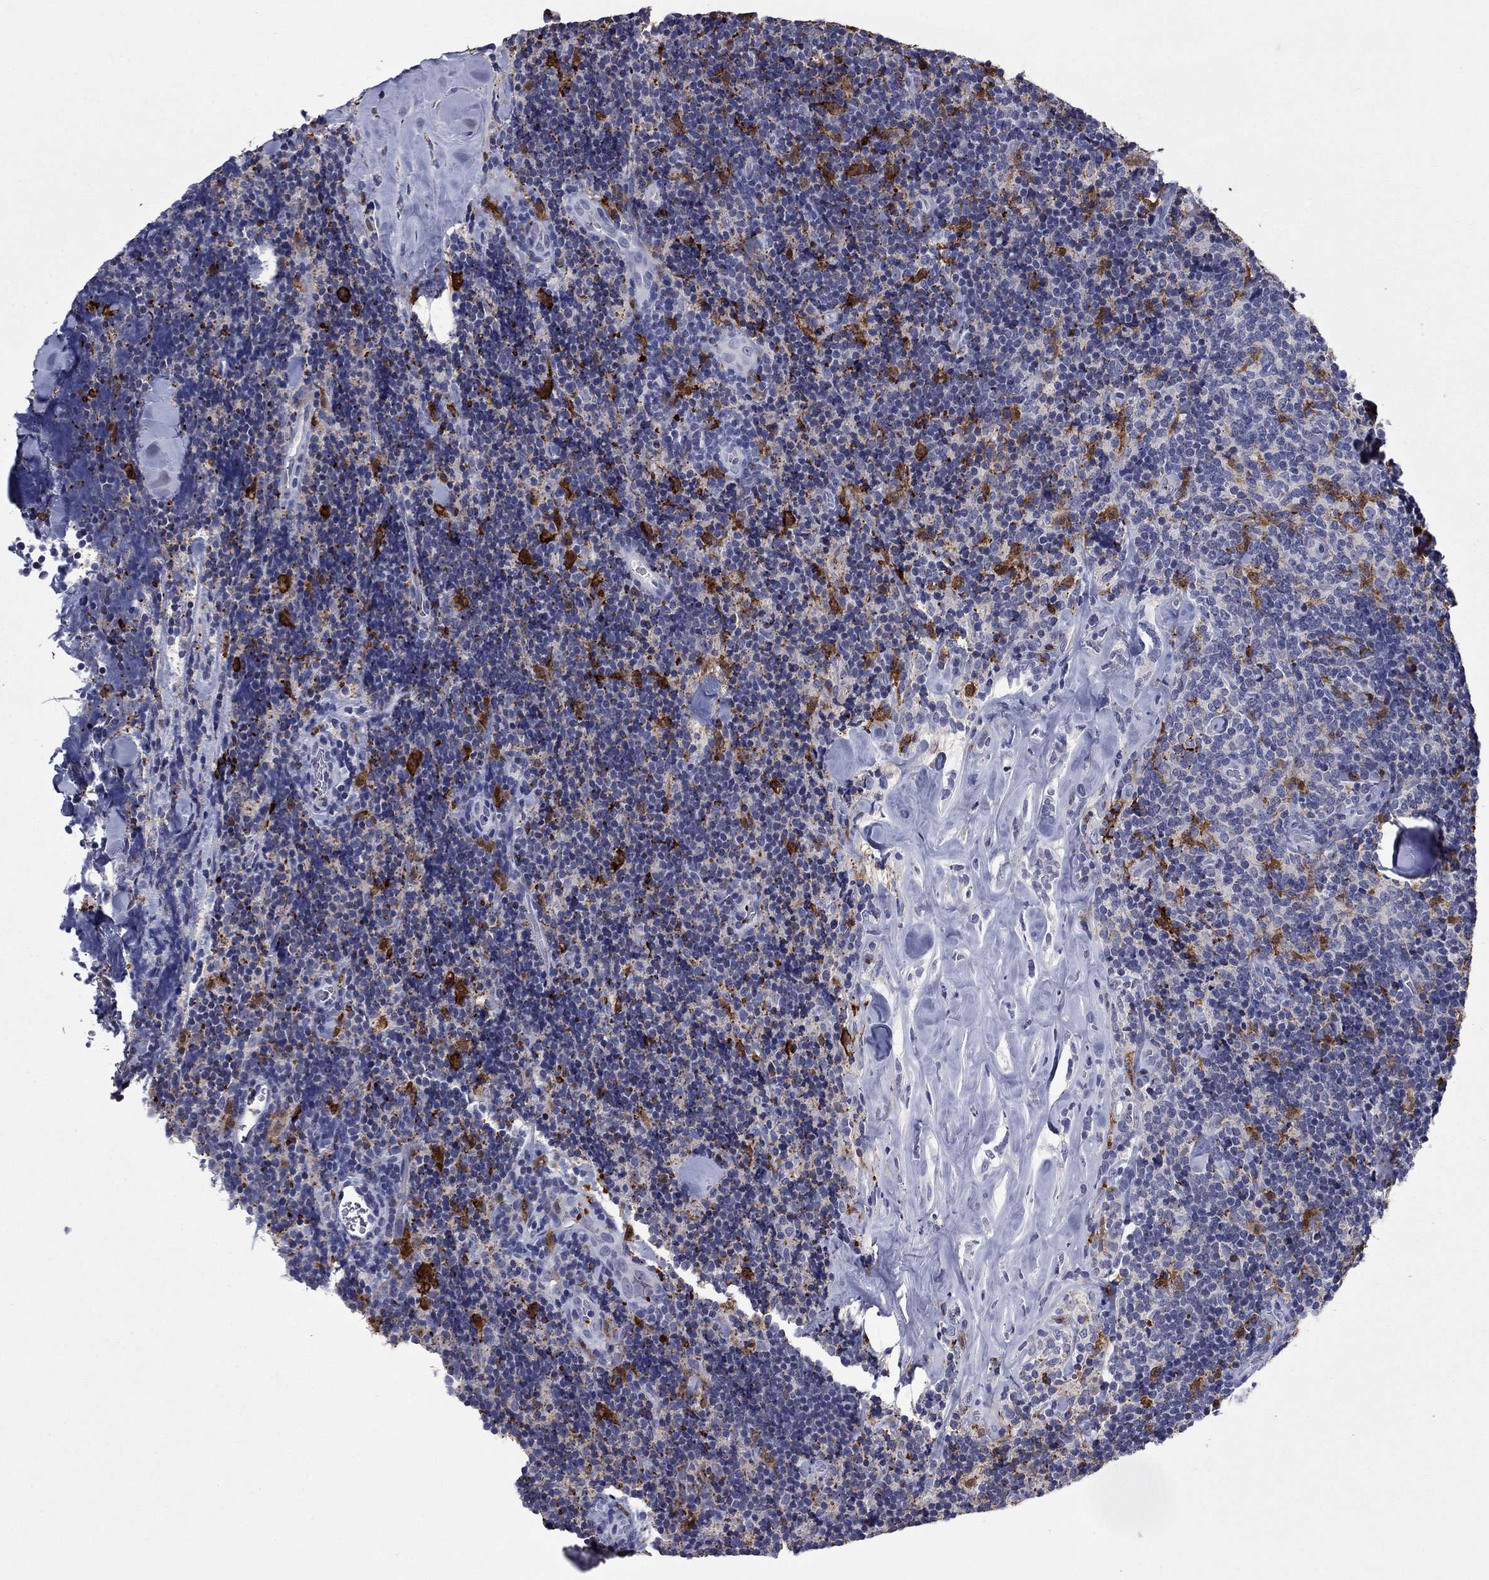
{"staining": {"intensity": "strong", "quantity": "<25%", "location": "cytoplasmic/membranous"}, "tissue": "lymphoma", "cell_type": "Tumor cells", "image_type": "cancer", "snomed": [{"axis": "morphology", "description": "Malignant lymphoma, non-Hodgkin's type, Low grade"}, {"axis": "topography", "description": "Lymph node"}], "caption": "Tumor cells show medium levels of strong cytoplasmic/membranous expression in approximately <25% of cells in lymphoma. The staining was performed using DAB, with brown indicating positive protein expression. Nuclei are stained blue with hematoxylin.", "gene": "PLEK", "patient": {"sex": "female", "age": 56}}